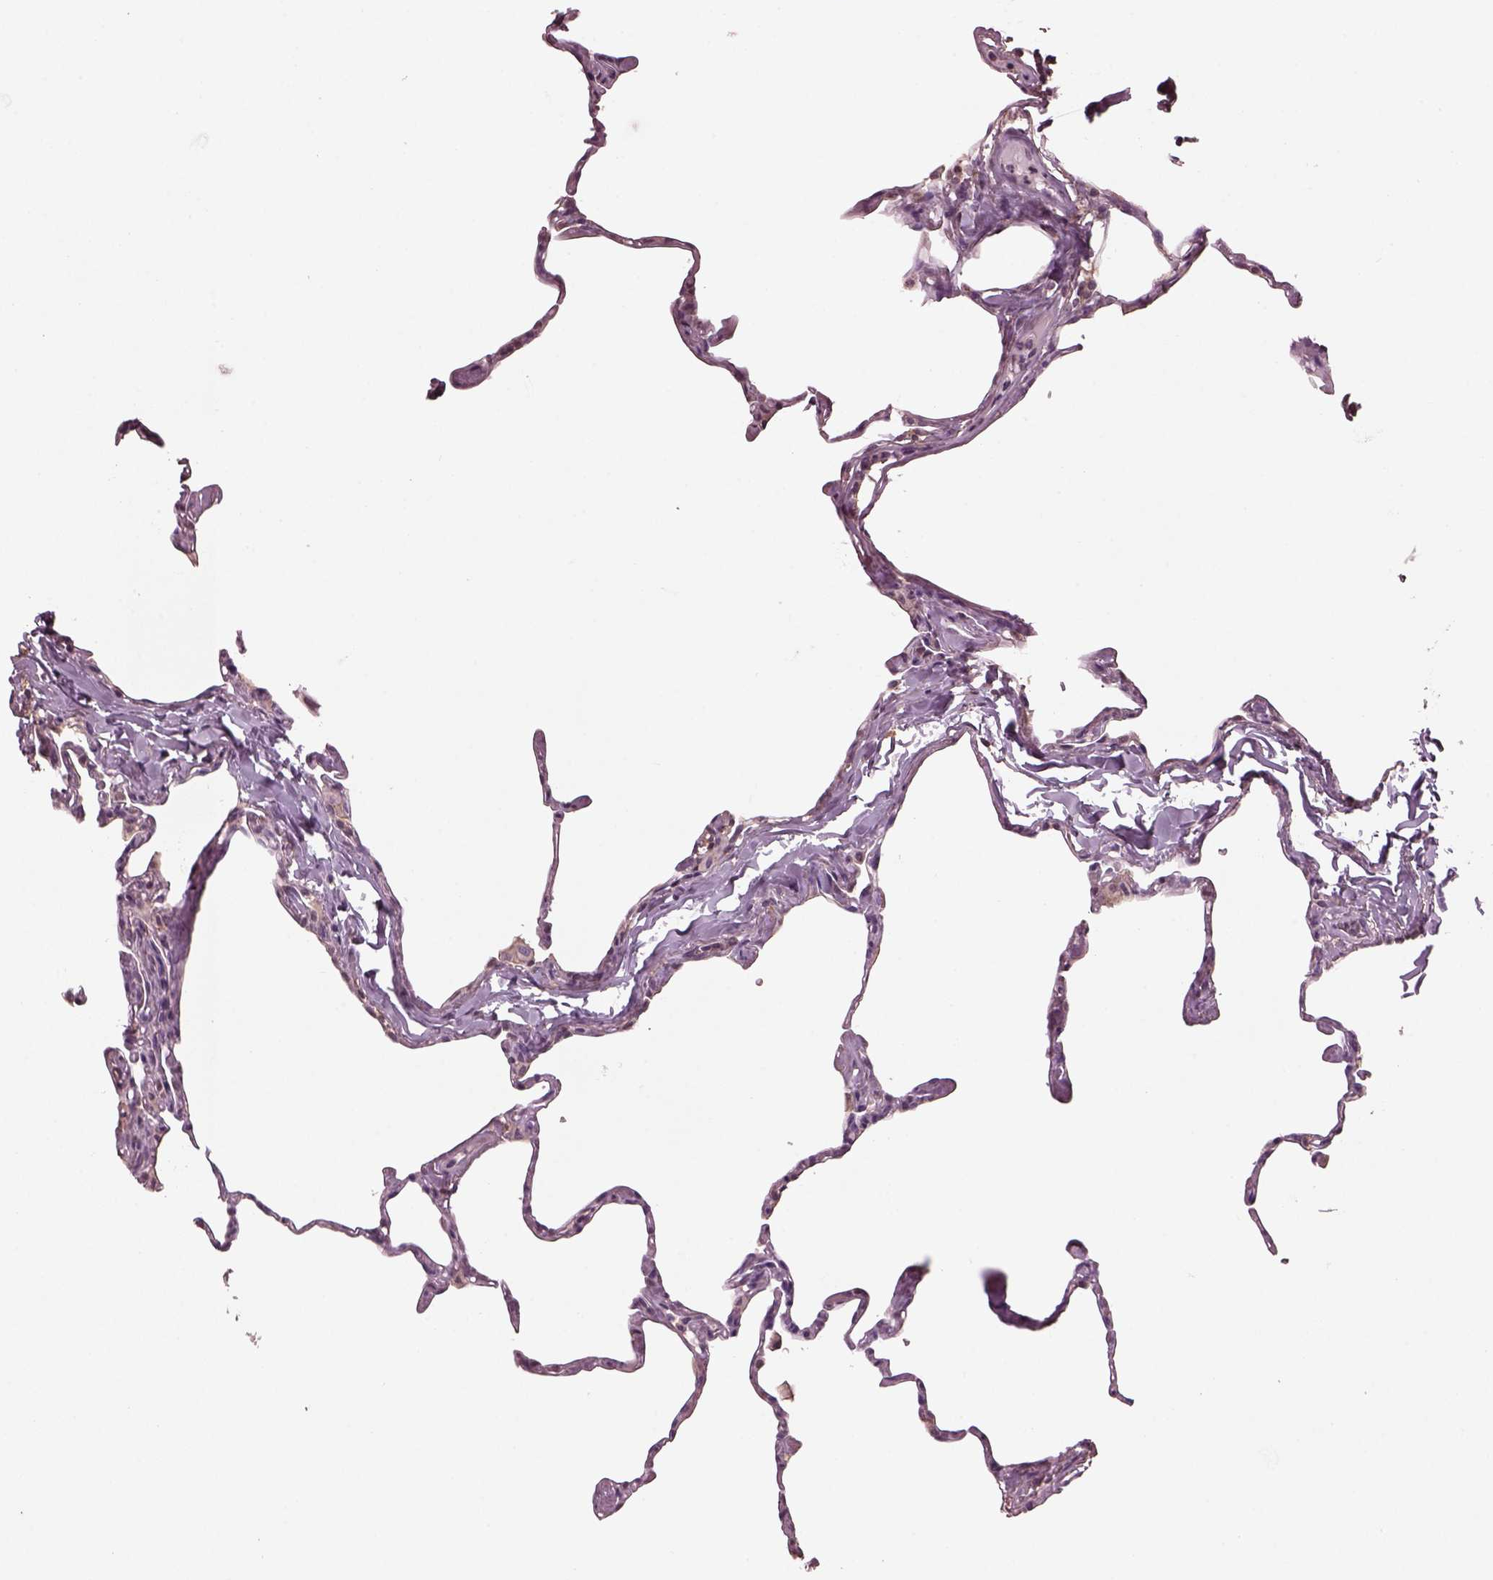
{"staining": {"intensity": "negative", "quantity": "none", "location": "none"}, "tissue": "lung", "cell_type": "Alveolar cells", "image_type": "normal", "snomed": [{"axis": "morphology", "description": "Normal tissue, NOS"}, {"axis": "topography", "description": "Lung"}], "caption": "A photomicrograph of human lung is negative for staining in alveolar cells. The staining was performed using DAB (3,3'-diaminobenzidine) to visualize the protein expression in brown, while the nuclei were stained in blue with hematoxylin (Magnification: 20x).", "gene": "SRI", "patient": {"sex": "male", "age": 65}}